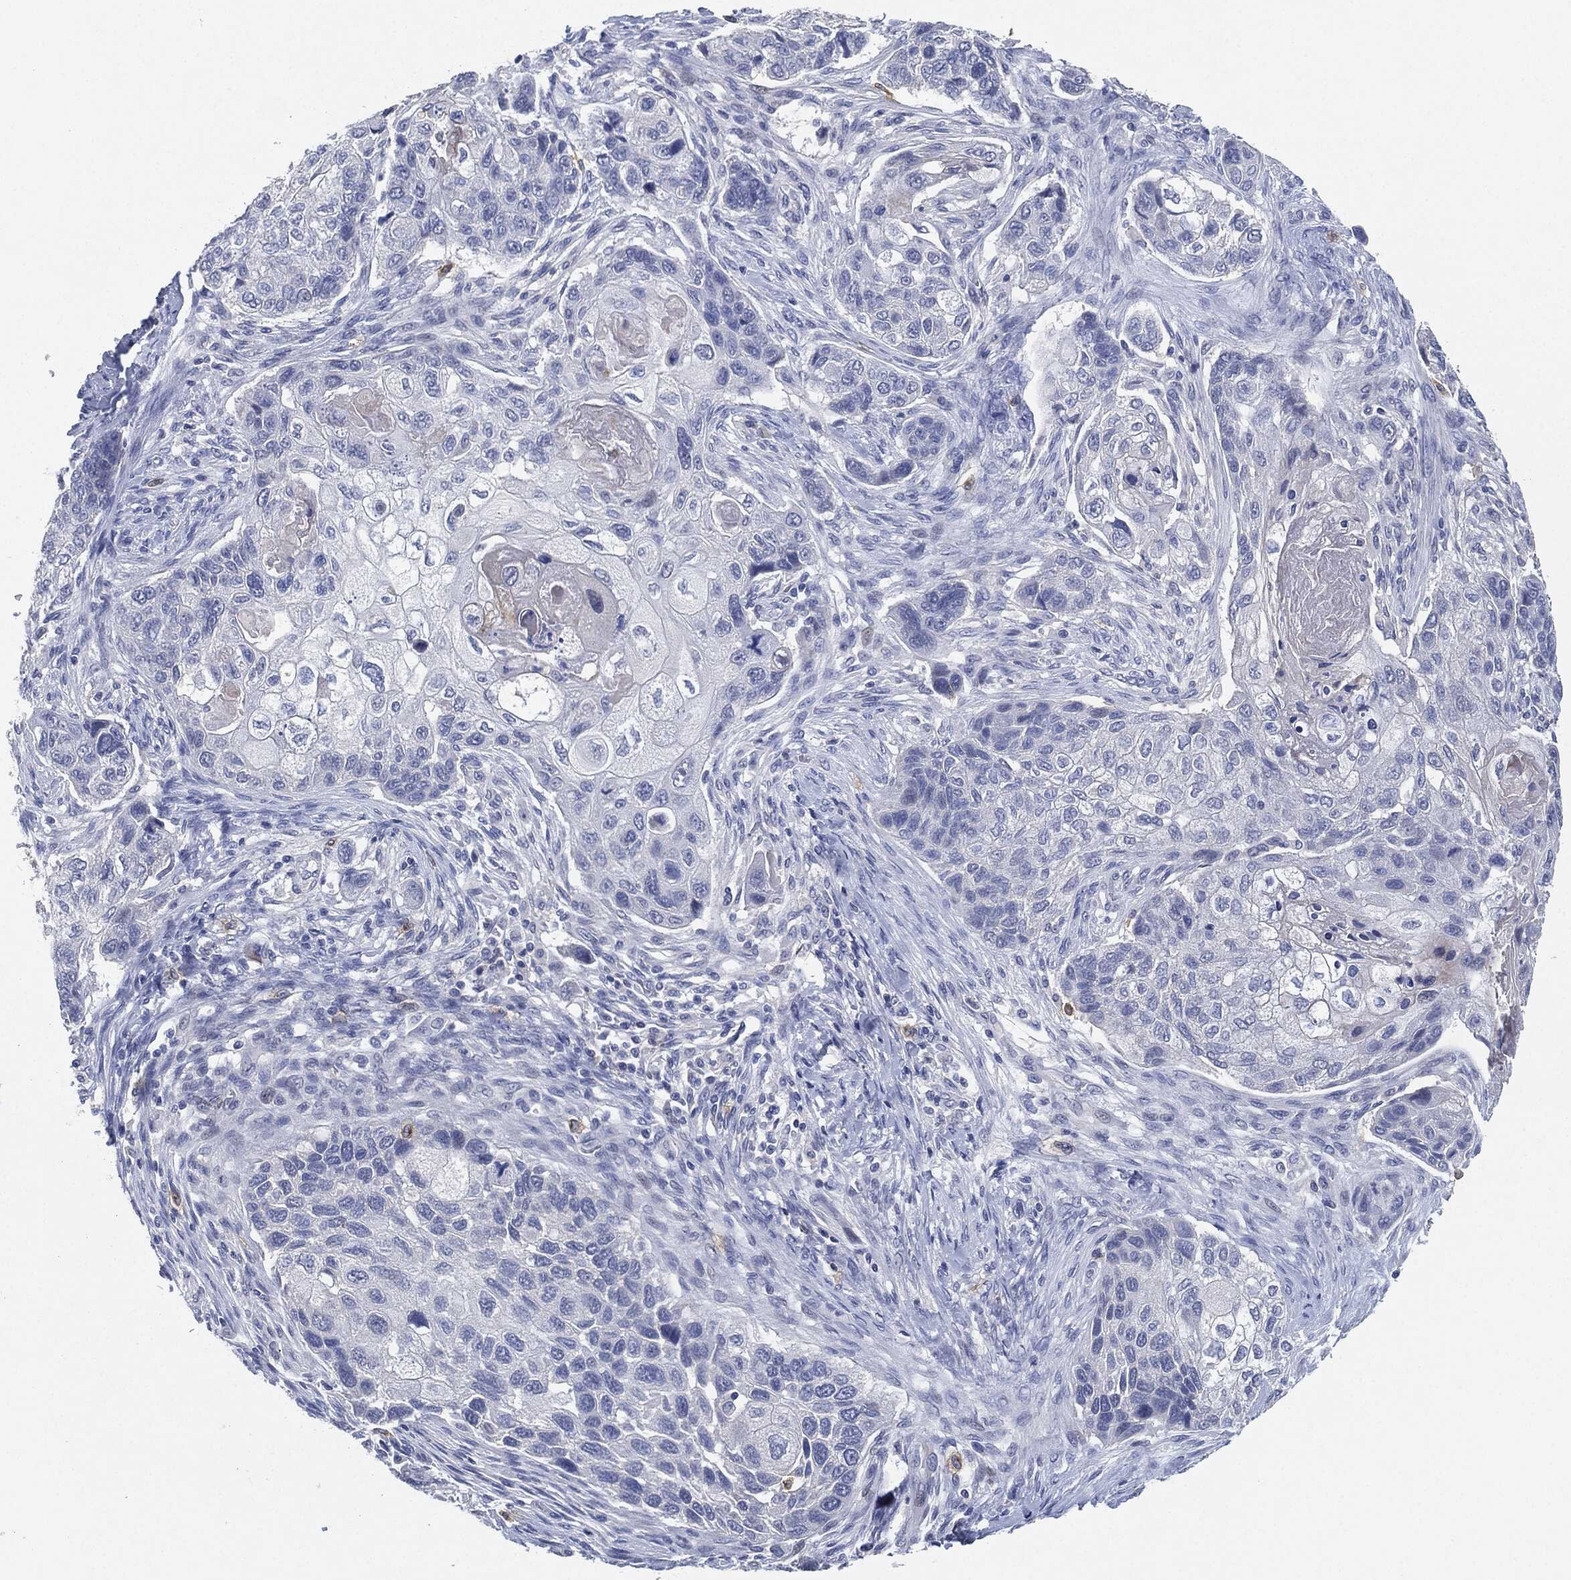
{"staining": {"intensity": "negative", "quantity": "none", "location": "none"}, "tissue": "lung cancer", "cell_type": "Tumor cells", "image_type": "cancer", "snomed": [{"axis": "morphology", "description": "Normal tissue, NOS"}, {"axis": "morphology", "description": "Squamous cell carcinoma, NOS"}, {"axis": "topography", "description": "Bronchus"}, {"axis": "topography", "description": "Lung"}], "caption": "This is an immunohistochemistry histopathology image of squamous cell carcinoma (lung). There is no staining in tumor cells.", "gene": "NTRK1", "patient": {"sex": "male", "age": 69}}